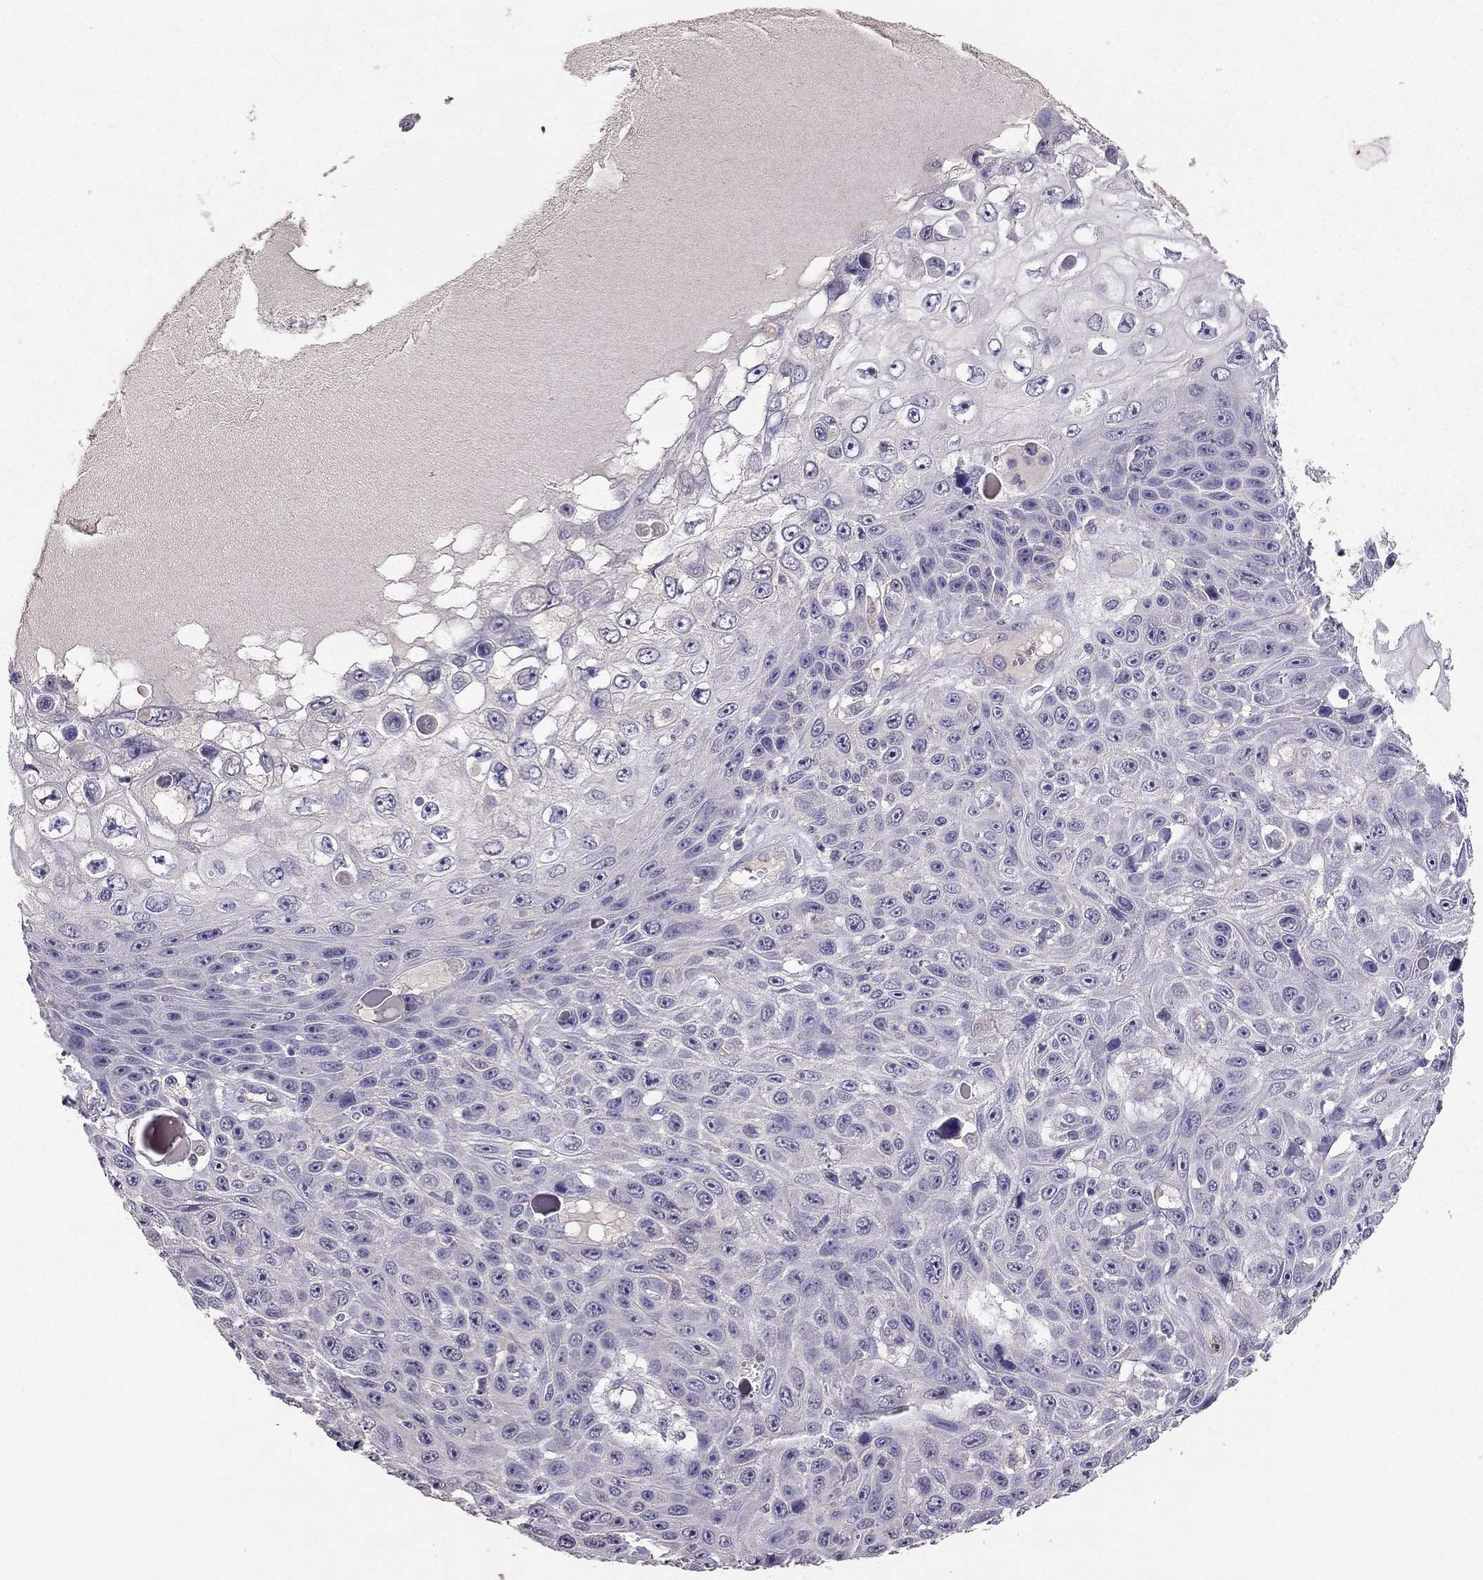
{"staining": {"intensity": "negative", "quantity": "none", "location": "none"}, "tissue": "skin cancer", "cell_type": "Tumor cells", "image_type": "cancer", "snomed": [{"axis": "morphology", "description": "Squamous cell carcinoma, NOS"}, {"axis": "topography", "description": "Skin"}], "caption": "Tumor cells are negative for protein expression in human skin cancer (squamous cell carcinoma).", "gene": "RFLNB", "patient": {"sex": "male", "age": 82}}